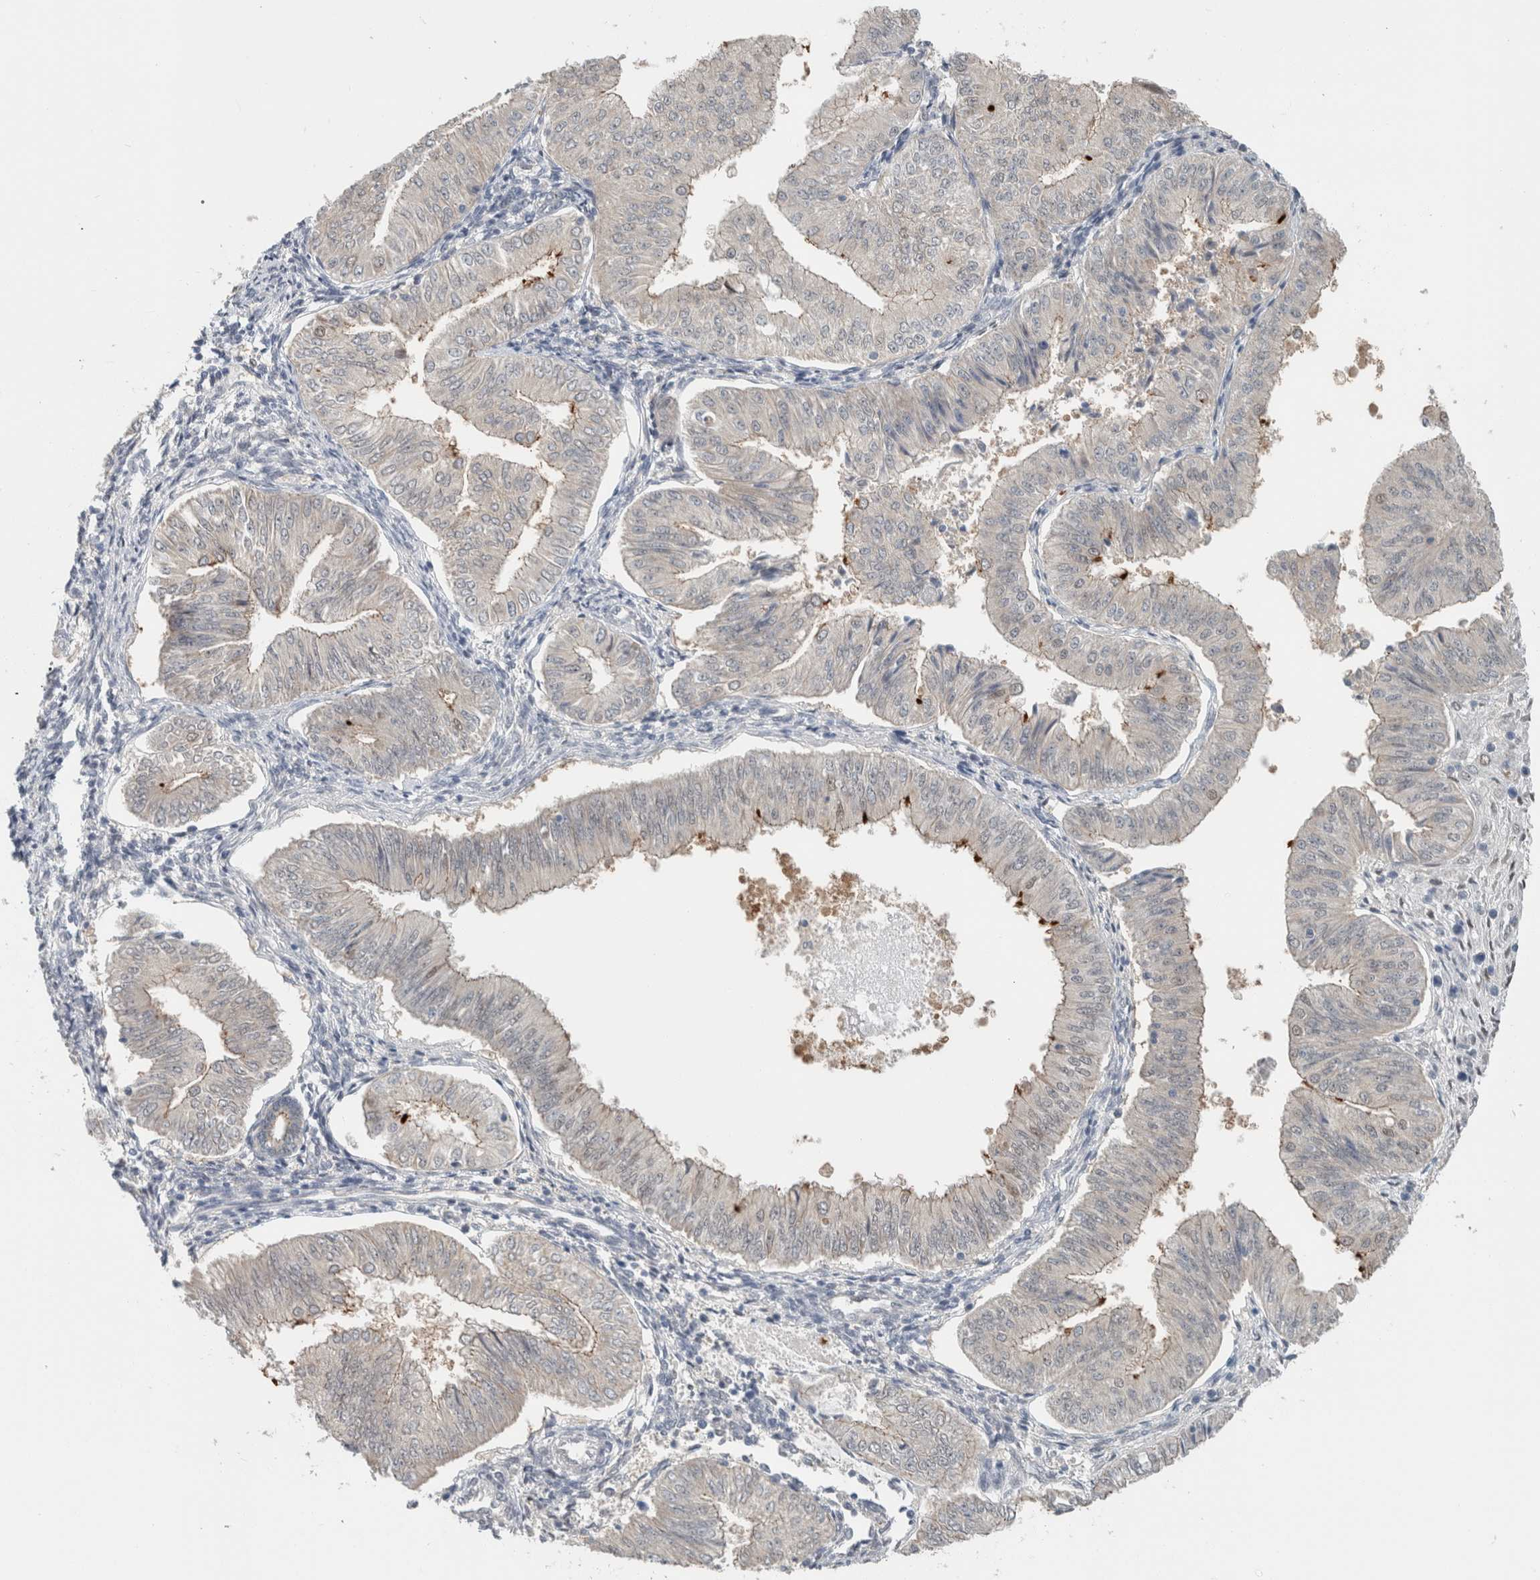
{"staining": {"intensity": "negative", "quantity": "none", "location": "none"}, "tissue": "endometrial cancer", "cell_type": "Tumor cells", "image_type": "cancer", "snomed": [{"axis": "morphology", "description": "Normal tissue, NOS"}, {"axis": "morphology", "description": "Adenocarcinoma, NOS"}, {"axis": "topography", "description": "Endometrium"}], "caption": "IHC histopathology image of neoplastic tissue: endometrial cancer stained with DAB displays no significant protein staining in tumor cells.", "gene": "CRAT", "patient": {"sex": "female", "age": 53}}